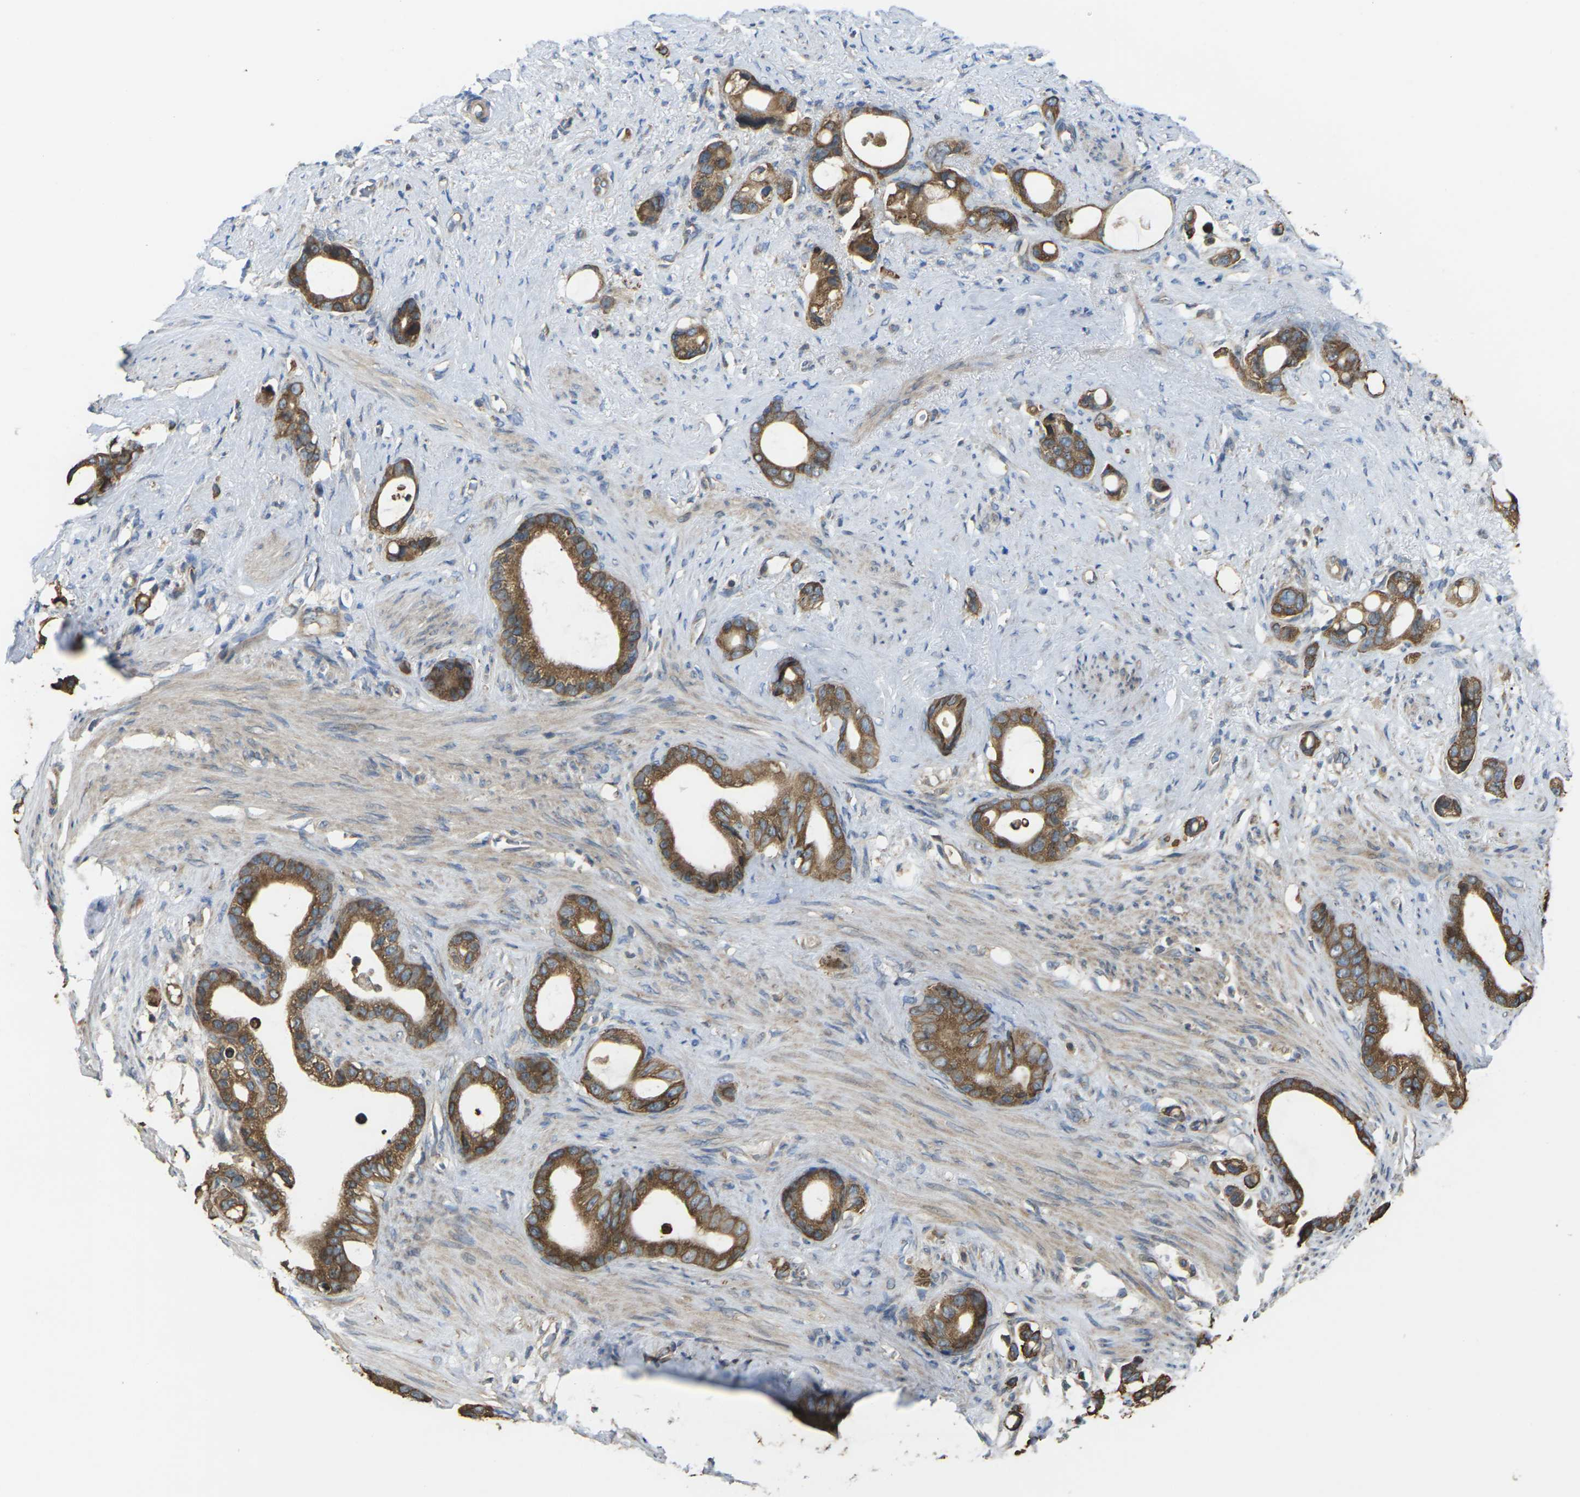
{"staining": {"intensity": "moderate", "quantity": ">75%", "location": "cytoplasmic/membranous"}, "tissue": "stomach cancer", "cell_type": "Tumor cells", "image_type": "cancer", "snomed": [{"axis": "morphology", "description": "Adenocarcinoma, NOS"}, {"axis": "topography", "description": "Stomach"}], "caption": "Immunohistochemical staining of human stomach adenocarcinoma displays moderate cytoplasmic/membranous protein staining in approximately >75% of tumor cells. (Brightfield microscopy of DAB IHC at high magnification).", "gene": "TIAM1", "patient": {"sex": "female", "age": 75}}